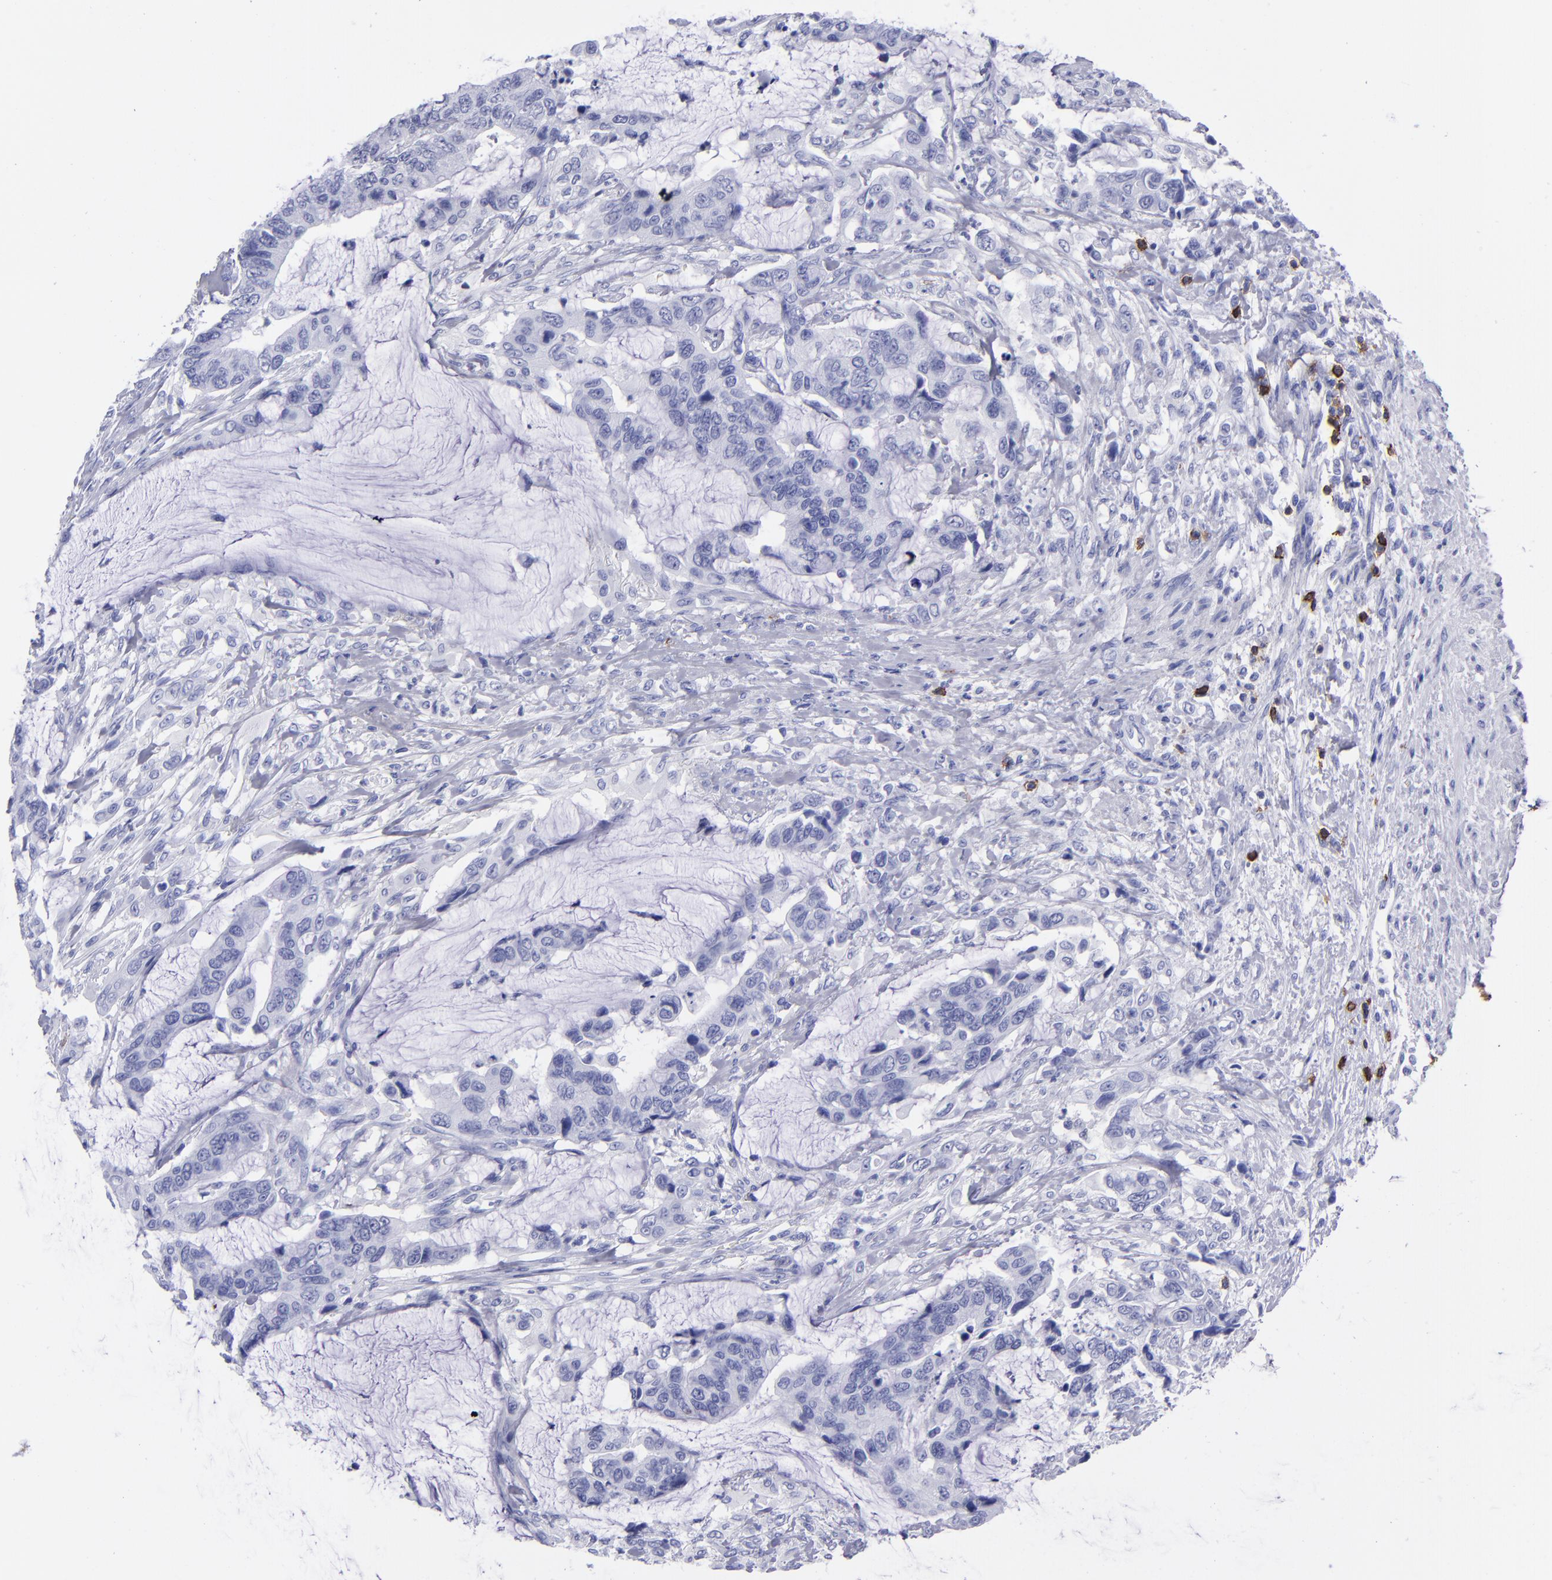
{"staining": {"intensity": "negative", "quantity": "none", "location": "none"}, "tissue": "colorectal cancer", "cell_type": "Tumor cells", "image_type": "cancer", "snomed": [{"axis": "morphology", "description": "Adenocarcinoma, NOS"}, {"axis": "topography", "description": "Rectum"}], "caption": "This photomicrograph is of colorectal cancer stained with immunohistochemistry (IHC) to label a protein in brown with the nuclei are counter-stained blue. There is no expression in tumor cells.", "gene": "CD6", "patient": {"sex": "female", "age": 59}}